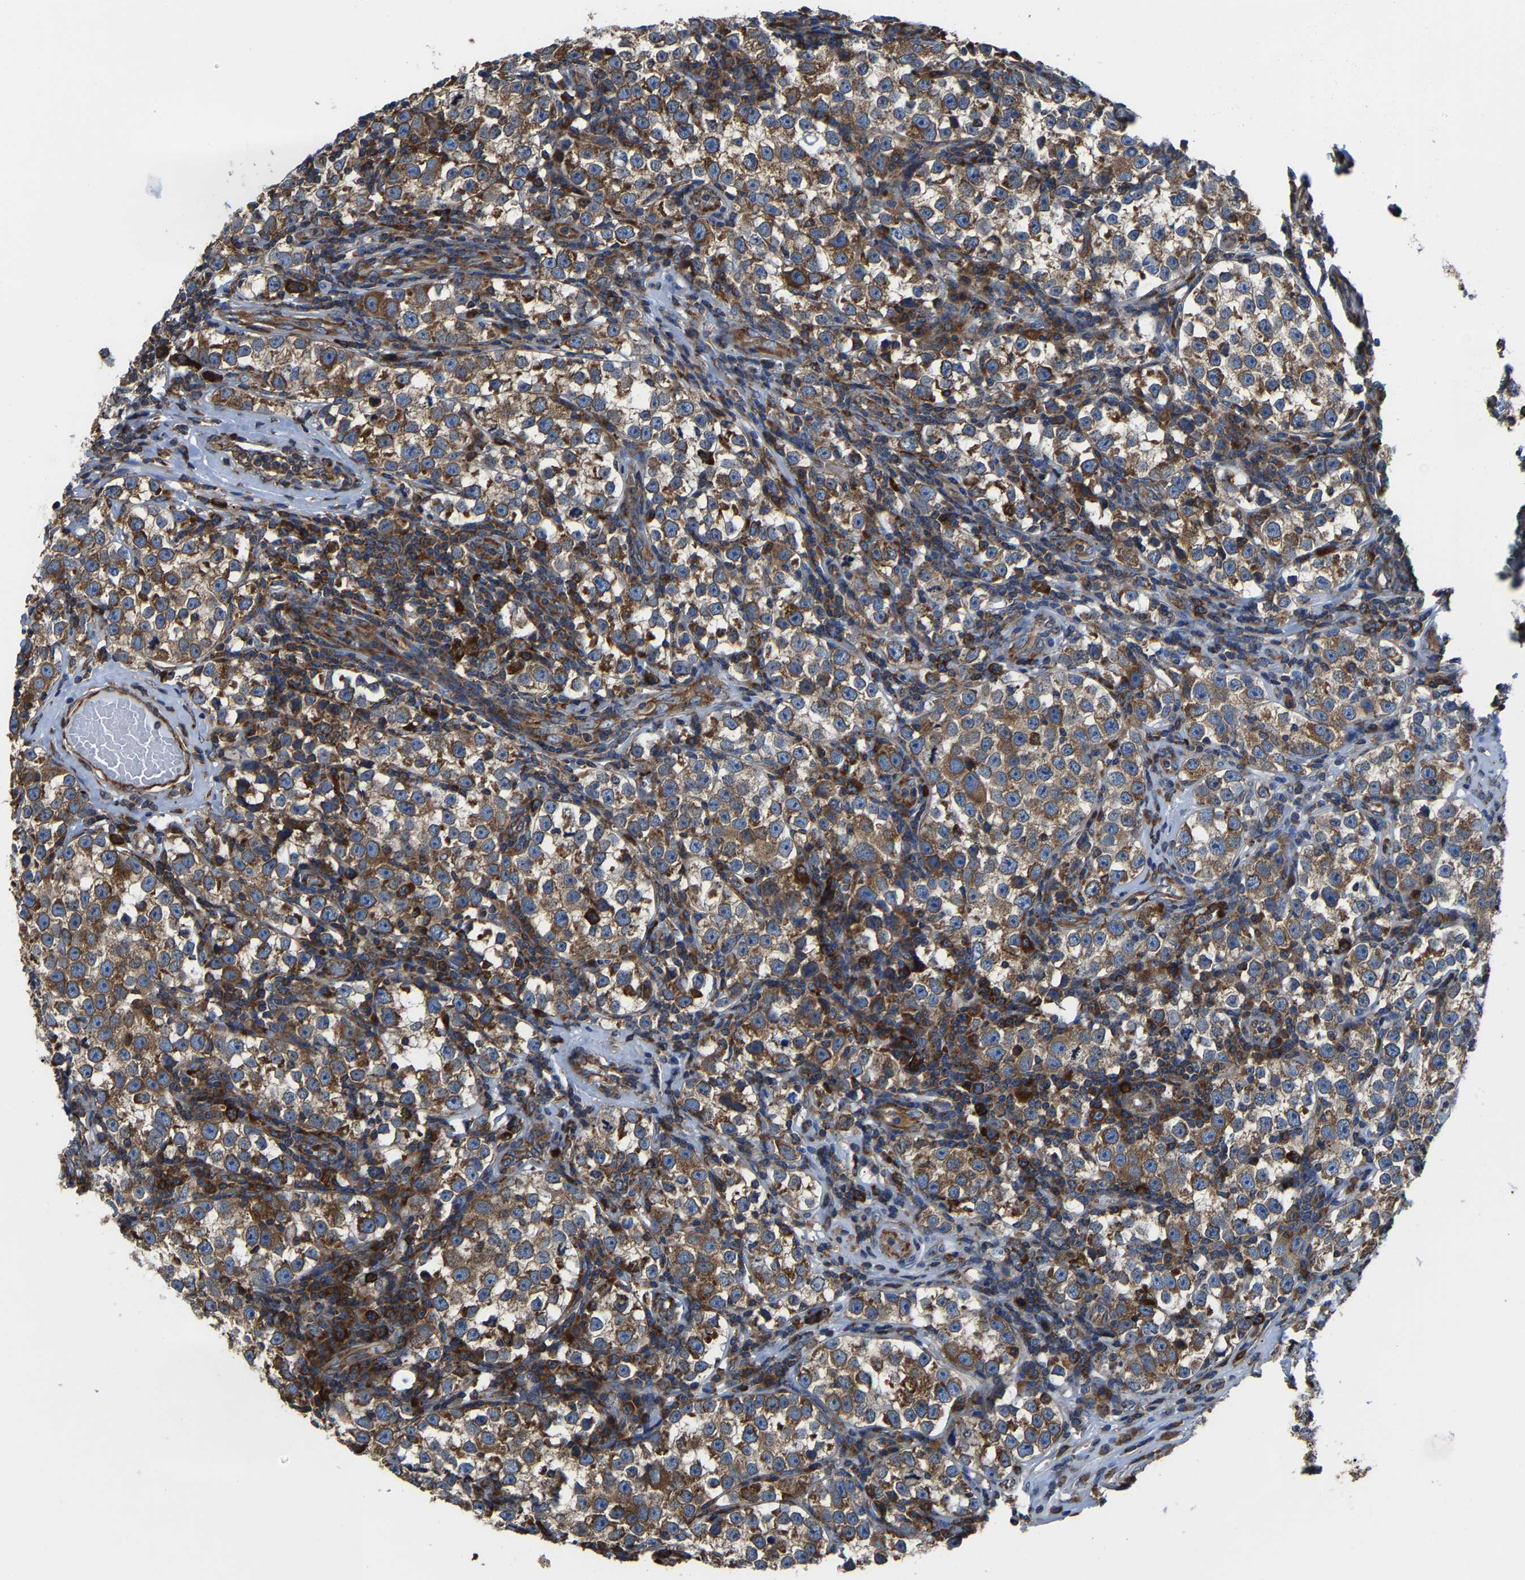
{"staining": {"intensity": "strong", "quantity": ">75%", "location": "cytoplasmic/membranous"}, "tissue": "testis cancer", "cell_type": "Tumor cells", "image_type": "cancer", "snomed": [{"axis": "morphology", "description": "Normal tissue, NOS"}, {"axis": "morphology", "description": "Seminoma, NOS"}, {"axis": "topography", "description": "Testis"}], "caption": "Protein staining demonstrates strong cytoplasmic/membranous staining in about >75% of tumor cells in seminoma (testis). The staining was performed using DAB to visualize the protein expression in brown, while the nuclei were stained in blue with hematoxylin (Magnification: 20x).", "gene": "G3BP2", "patient": {"sex": "male", "age": 43}}